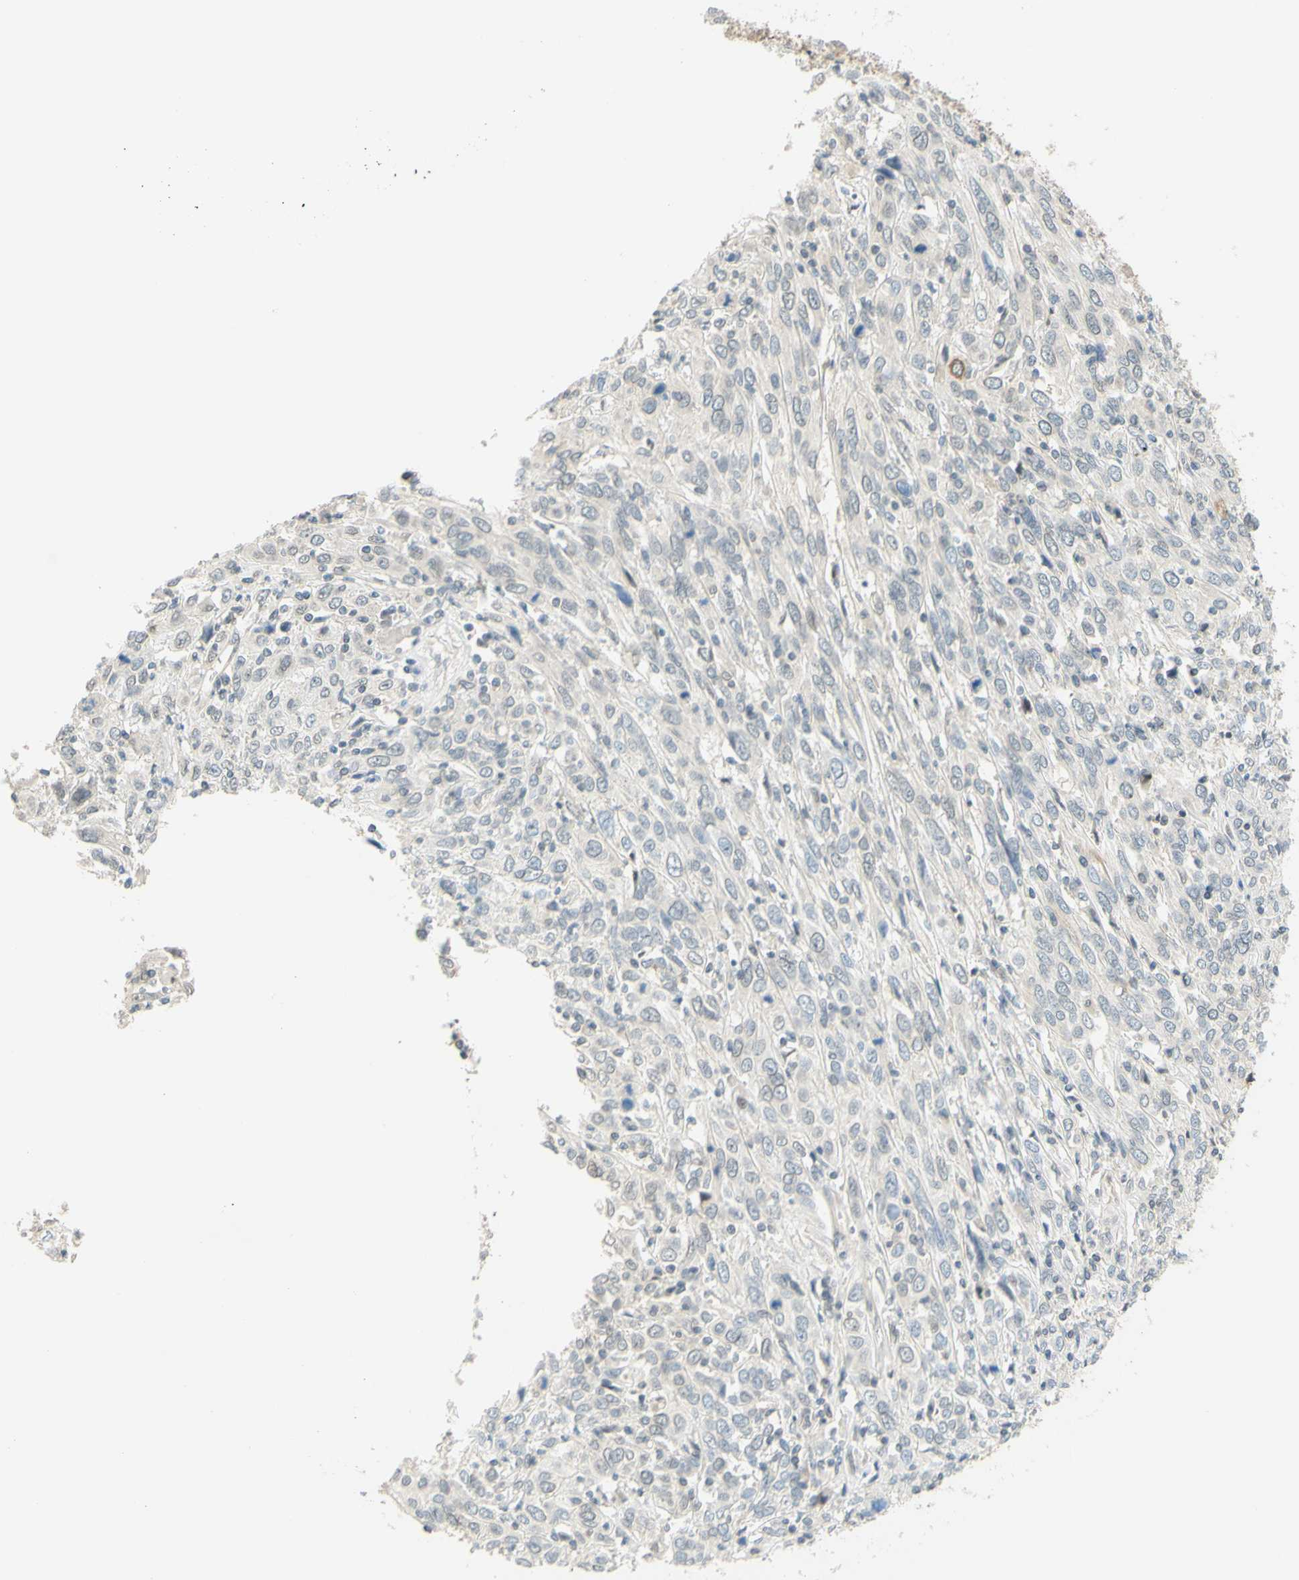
{"staining": {"intensity": "negative", "quantity": "none", "location": "none"}, "tissue": "cervical cancer", "cell_type": "Tumor cells", "image_type": "cancer", "snomed": [{"axis": "morphology", "description": "Squamous cell carcinoma, NOS"}, {"axis": "topography", "description": "Cervix"}], "caption": "High magnification brightfield microscopy of cervical cancer (squamous cell carcinoma) stained with DAB (3,3'-diaminobenzidine) (brown) and counterstained with hematoxylin (blue): tumor cells show no significant staining.", "gene": "C2CD2L", "patient": {"sex": "female", "age": 46}}